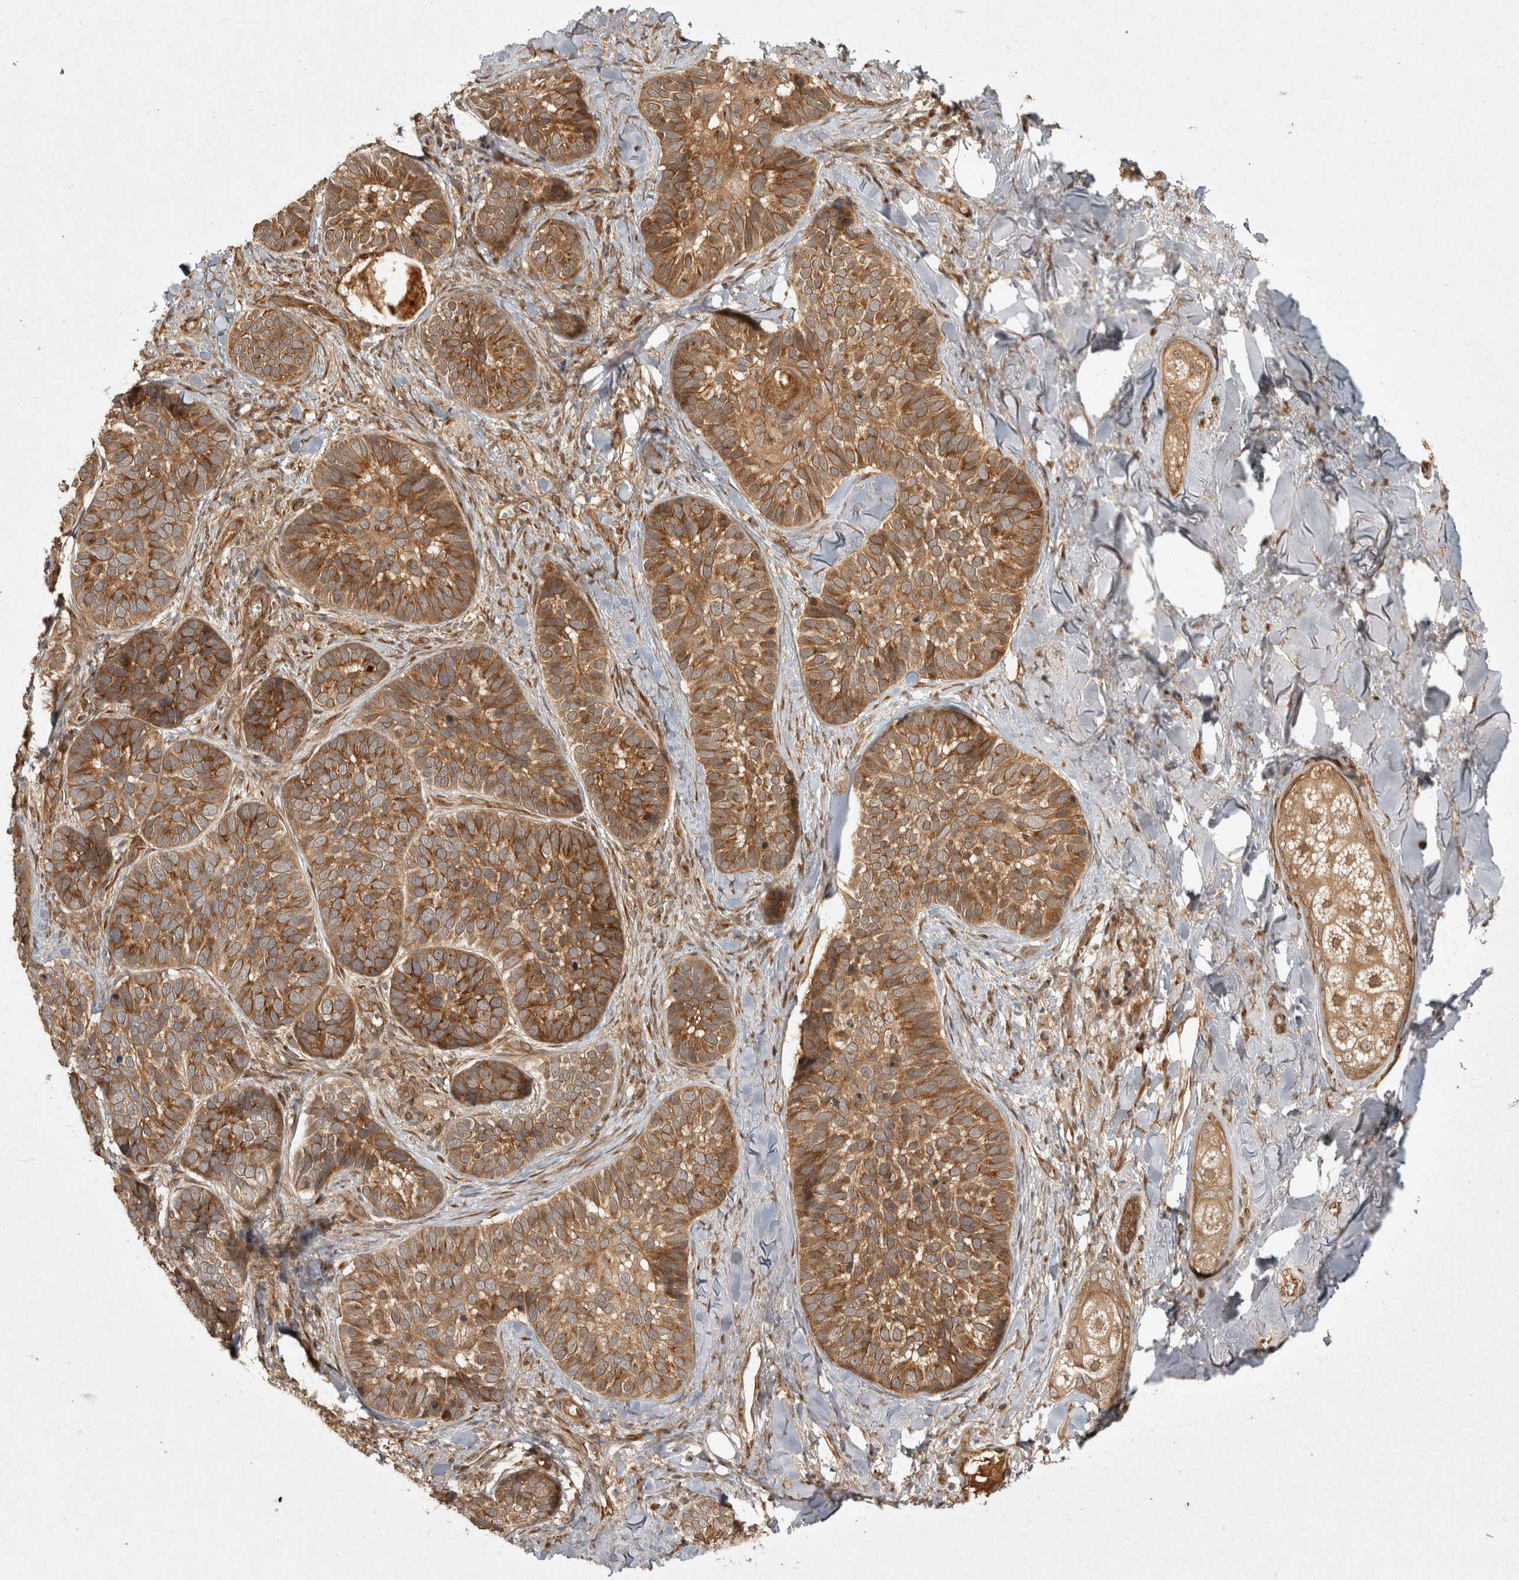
{"staining": {"intensity": "moderate", "quantity": ">75%", "location": "cytoplasmic/membranous"}, "tissue": "skin cancer", "cell_type": "Tumor cells", "image_type": "cancer", "snomed": [{"axis": "morphology", "description": "Basal cell carcinoma"}, {"axis": "topography", "description": "Skin"}], "caption": "Tumor cells show moderate cytoplasmic/membranous positivity in about >75% of cells in skin basal cell carcinoma.", "gene": "CAMSAP2", "patient": {"sex": "male", "age": 62}}